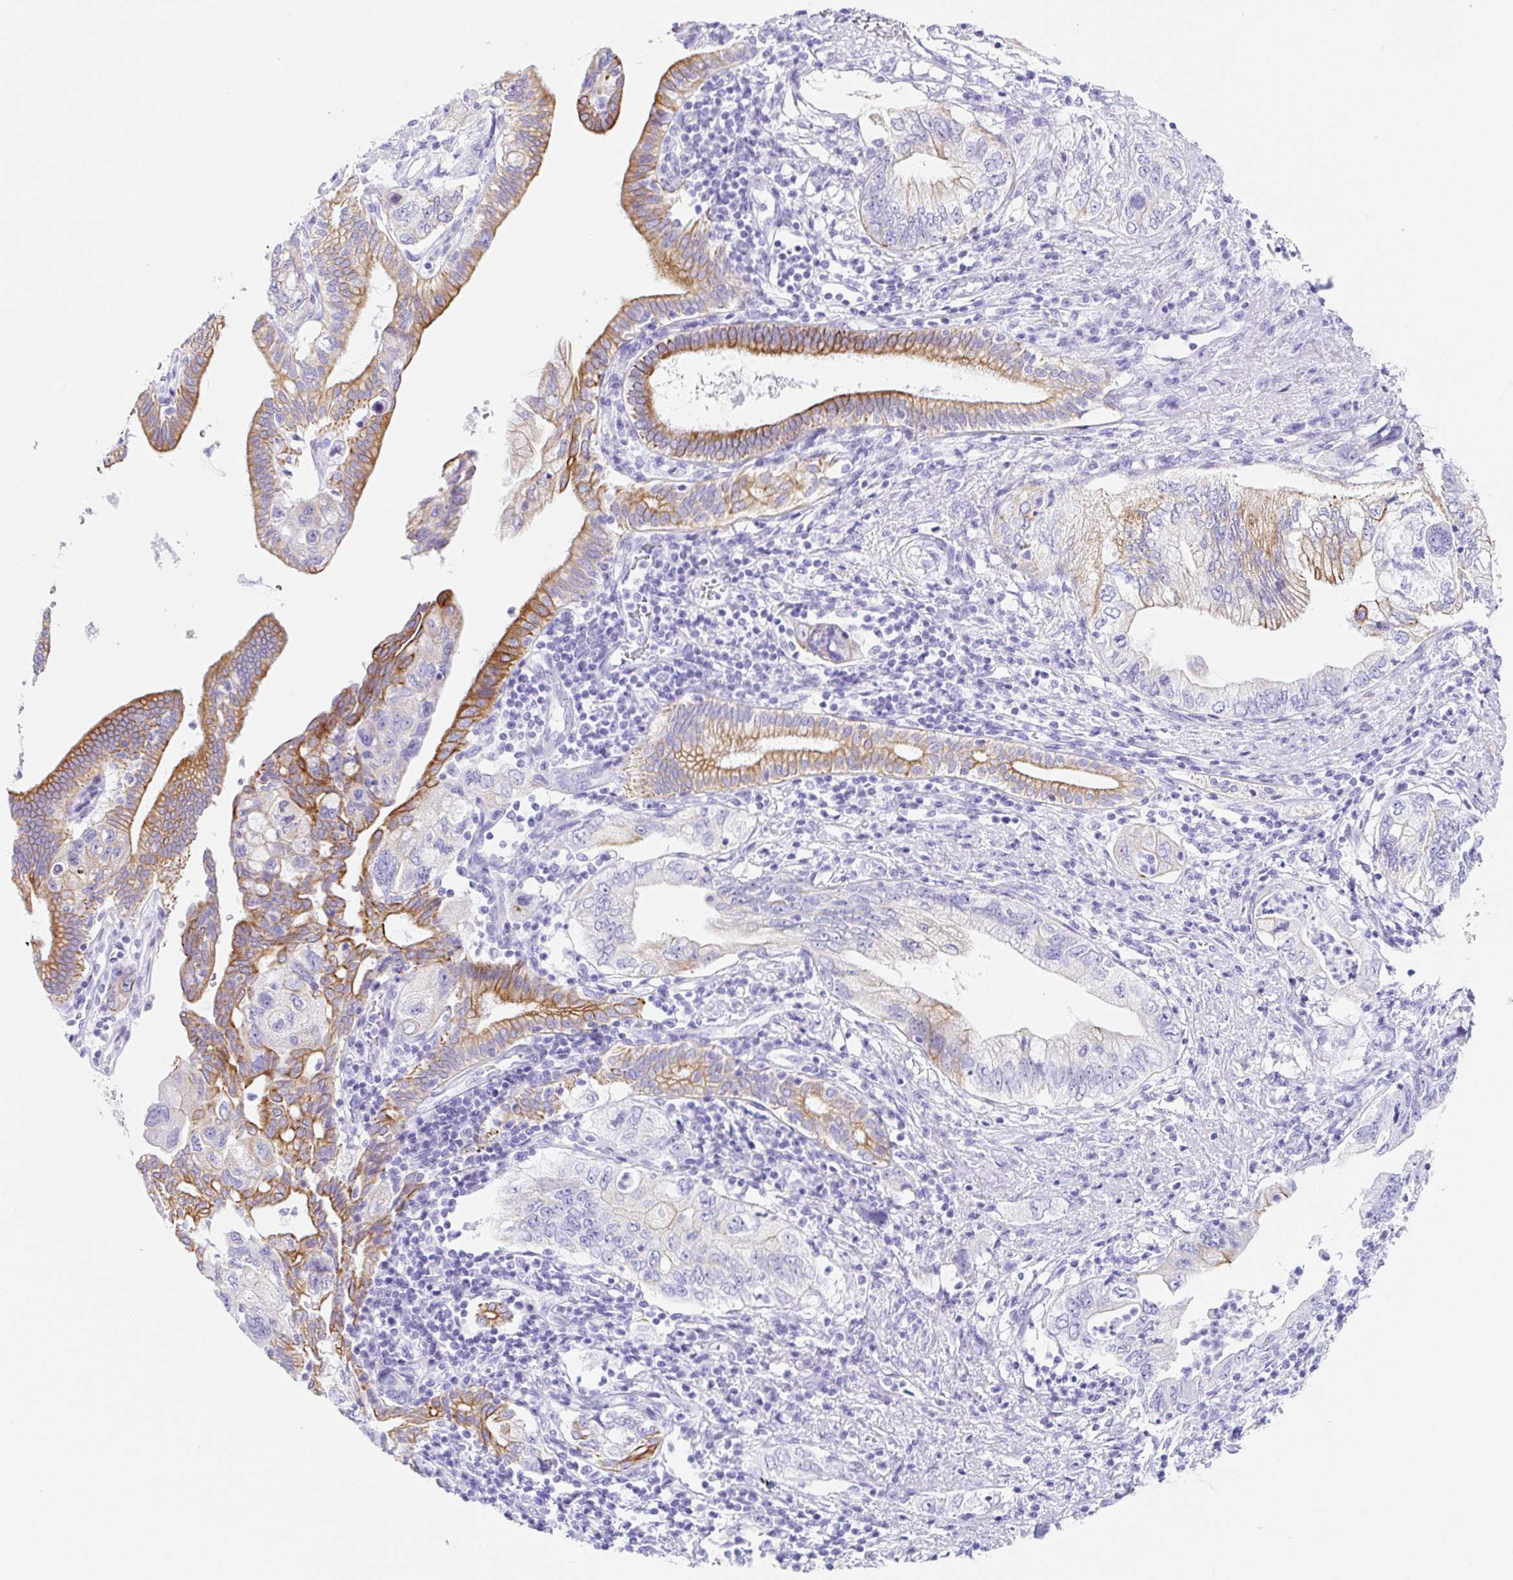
{"staining": {"intensity": "moderate", "quantity": "<25%", "location": "cytoplasmic/membranous"}, "tissue": "pancreatic cancer", "cell_type": "Tumor cells", "image_type": "cancer", "snomed": [{"axis": "morphology", "description": "Adenocarcinoma, NOS"}, {"axis": "topography", "description": "Pancreas"}], "caption": "Immunohistochemical staining of human pancreatic cancer shows low levels of moderate cytoplasmic/membranous protein positivity in about <25% of tumor cells.", "gene": "CLDND2", "patient": {"sex": "female", "age": 73}}